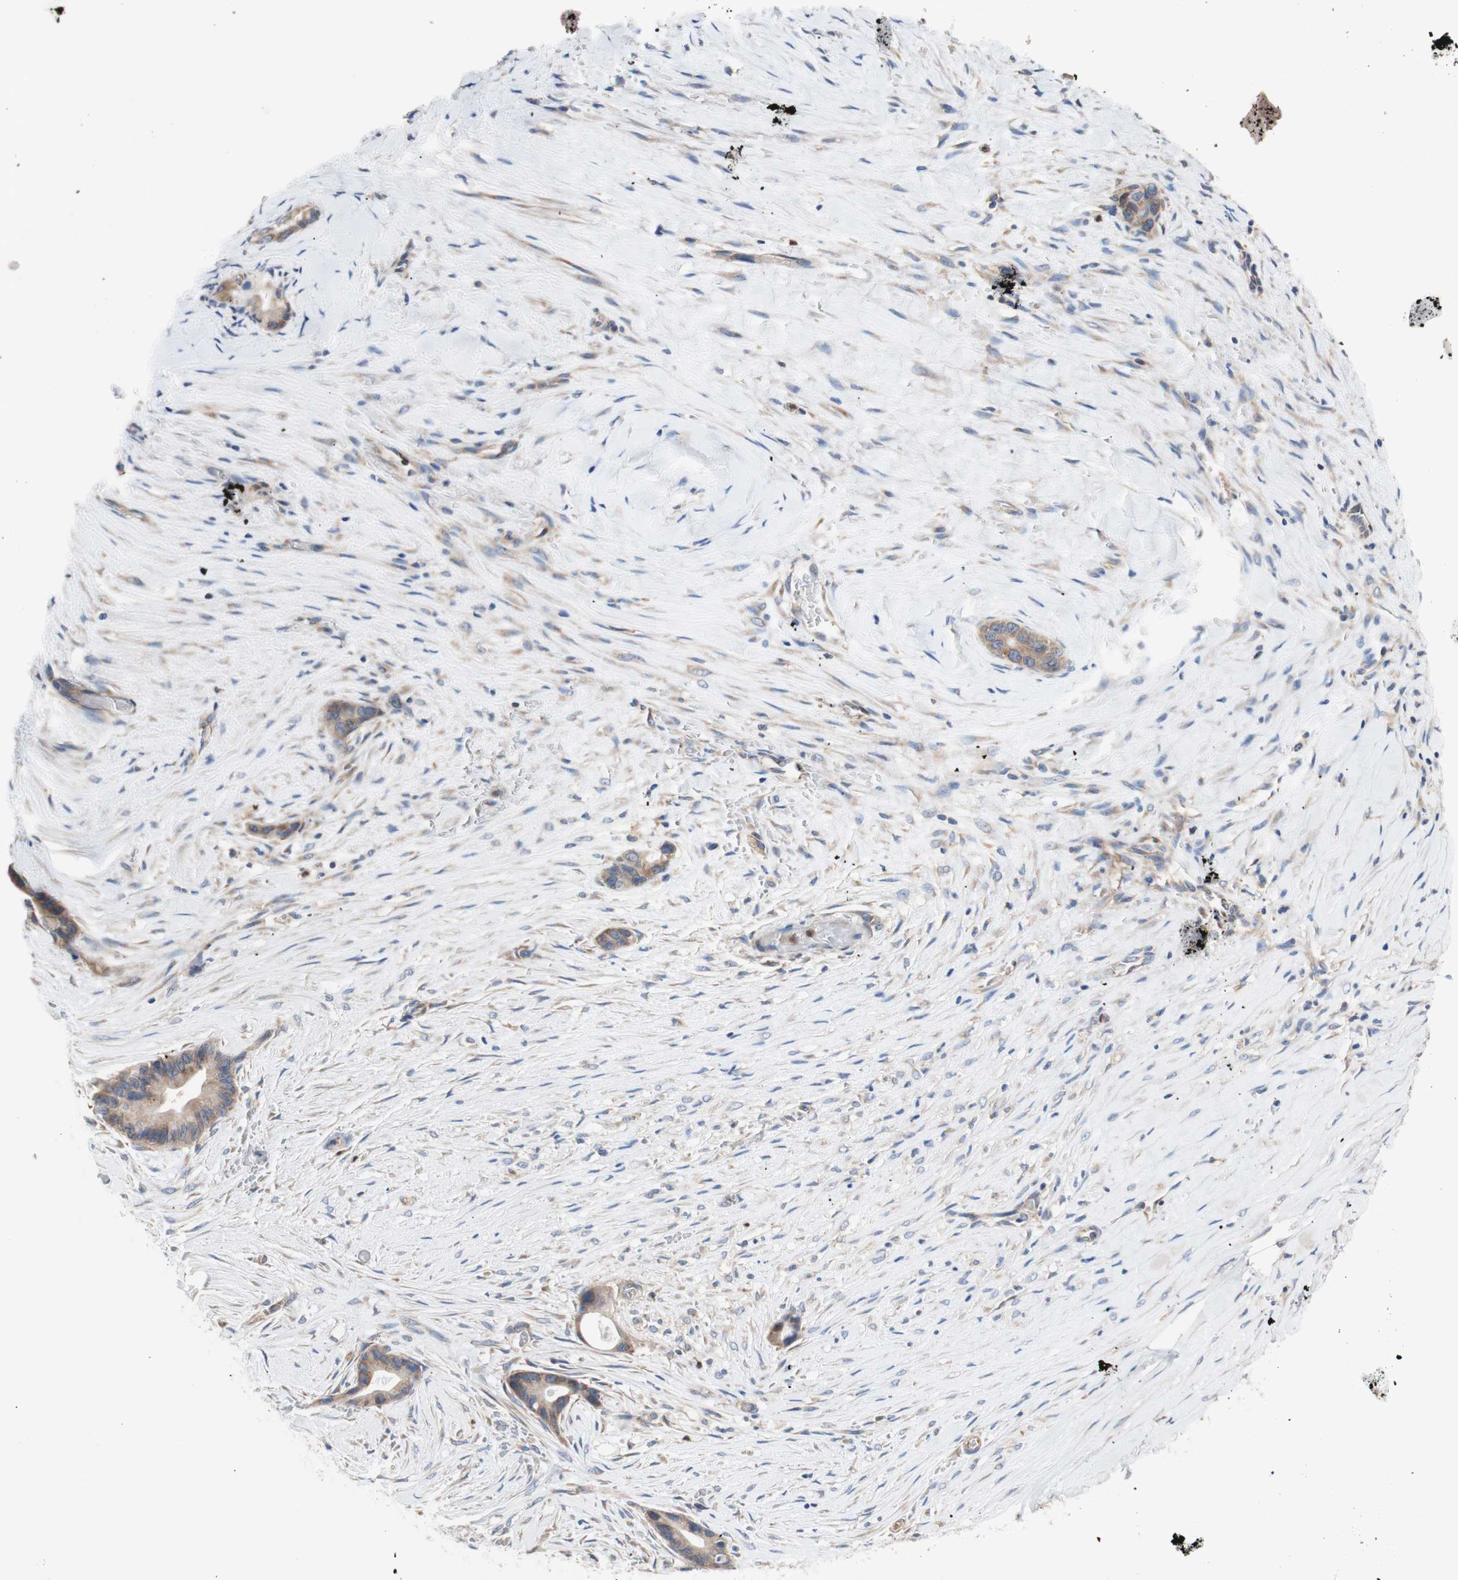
{"staining": {"intensity": "moderate", "quantity": ">75%", "location": "cytoplasmic/membranous"}, "tissue": "liver cancer", "cell_type": "Tumor cells", "image_type": "cancer", "snomed": [{"axis": "morphology", "description": "Cholangiocarcinoma"}, {"axis": "topography", "description": "Liver"}], "caption": "Immunohistochemical staining of human liver cholangiocarcinoma shows medium levels of moderate cytoplasmic/membranous expression in about >75% of tumor cells. (DAB IHC, brown staining for protein, blue staining for nuclei).", "gene": "FMR1", "patient": {"sex": "female", "age": 55}}